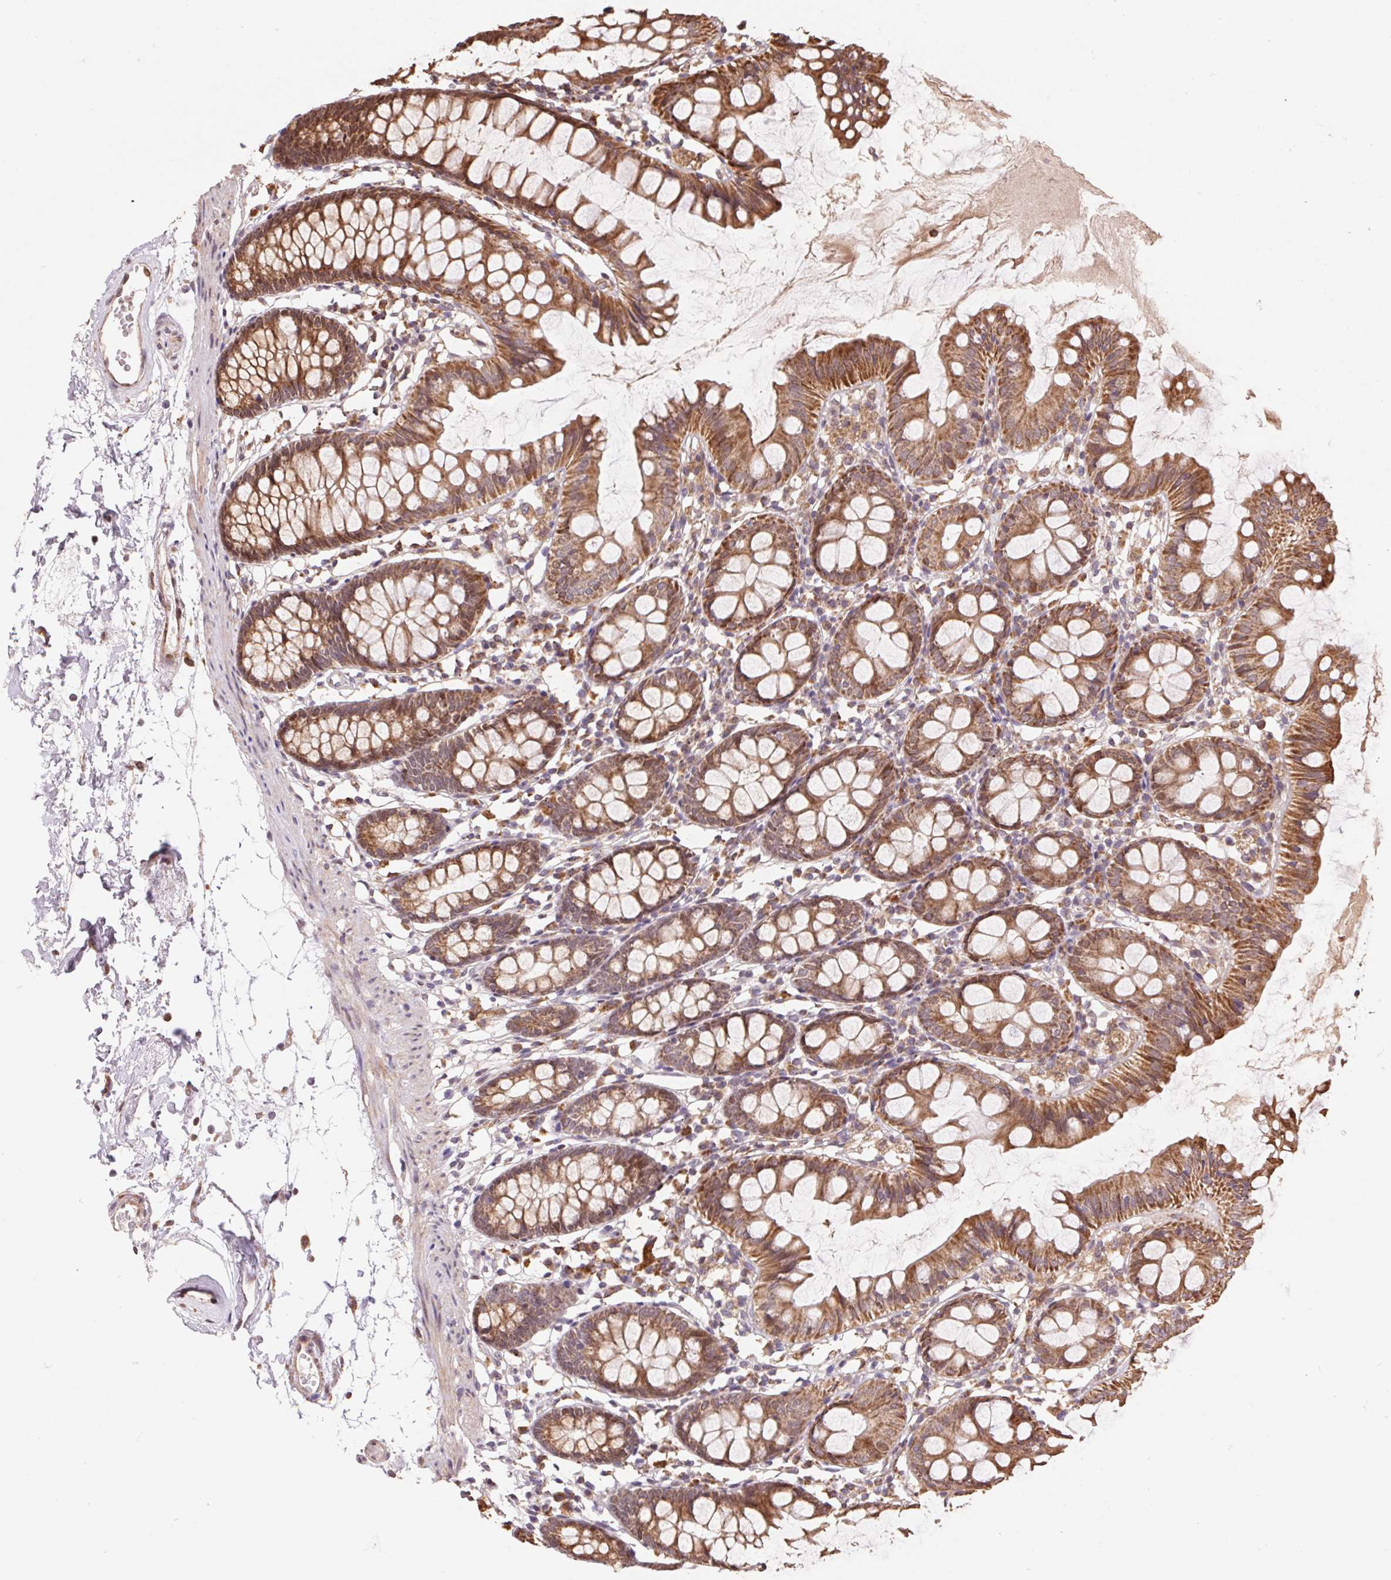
{"staining": {"intensity": "weak", "quantity": ">75%", "location": "cytoplasmic/membranous"}, "tissue": "colon", "cell_type": "Endothelial cells", "image_type": "normal", "snomed": [{"axis": "morphology", "description": "Normal tissue, NOS"}, {"axis": "topography", "description": "Colon"}], "caption": "A brown stain labels weak cytoplasmic/membranous positivity of a protein in endothelial cells of normal human colon. (Brightfield microscopy of DAB IHC at high magnification).", "gene": "PDHA1", "patient": {"sex": "female", "age": 84}}